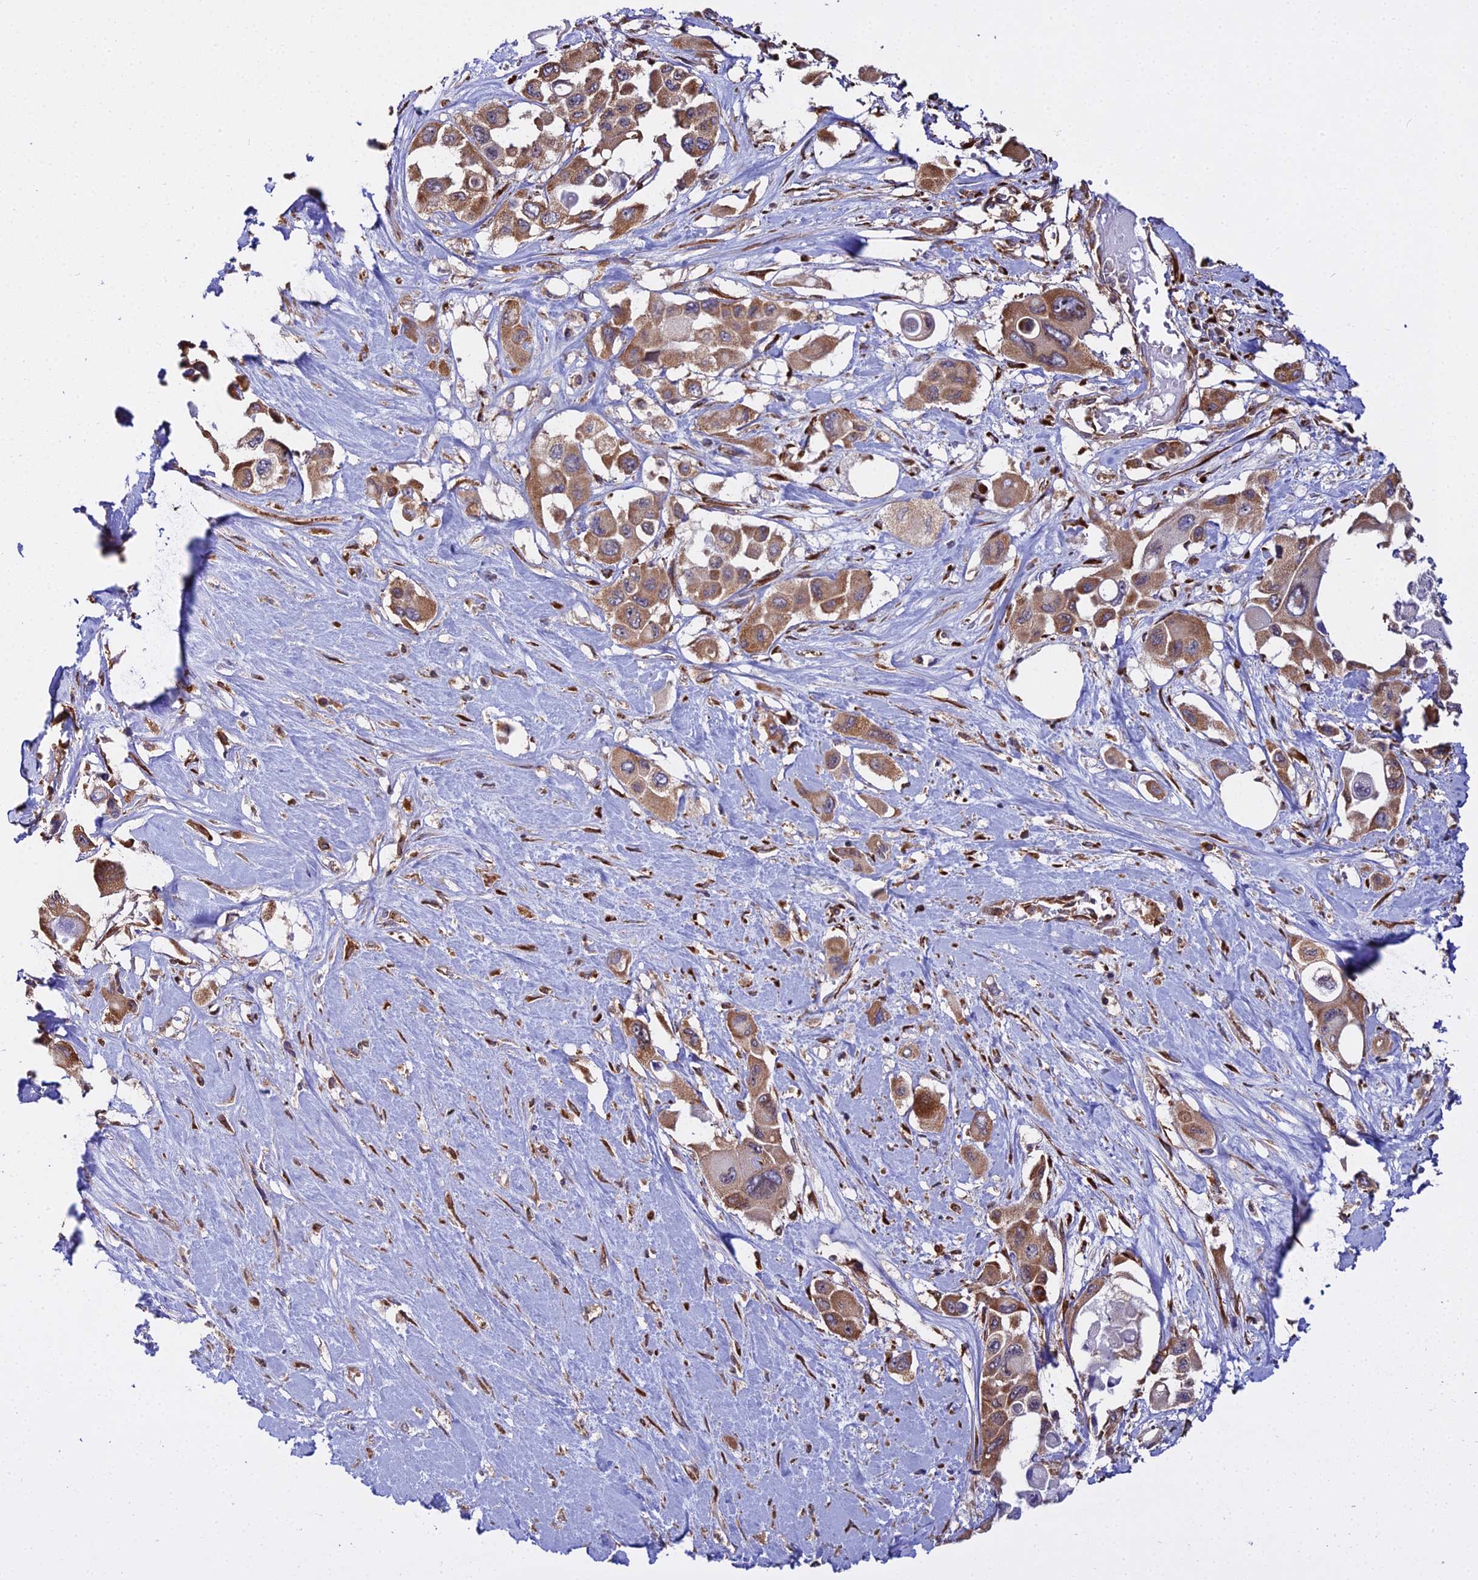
{"staining": {"intensity": "moderate", "quantity": ">75%", "location": "cytoplasmic/membranous"}, "tissue": "pancreatic cancer", "cell_type": "Tumor cells", "image_type": "cancer", "snomed": [{"axis": "morphology", "description": "Adenocarcinoma, NOS"}, {"axis": "topography", "description": "Pancreas"}], "caption": "Pancreatic cancer stained for a protein (brown) demonstrates moderate cytoplasmic/membranous positive staining in approximately >75% of tumor cells.", "gene": "RPL26", "patient": {"sex": "male", "age": 92}}